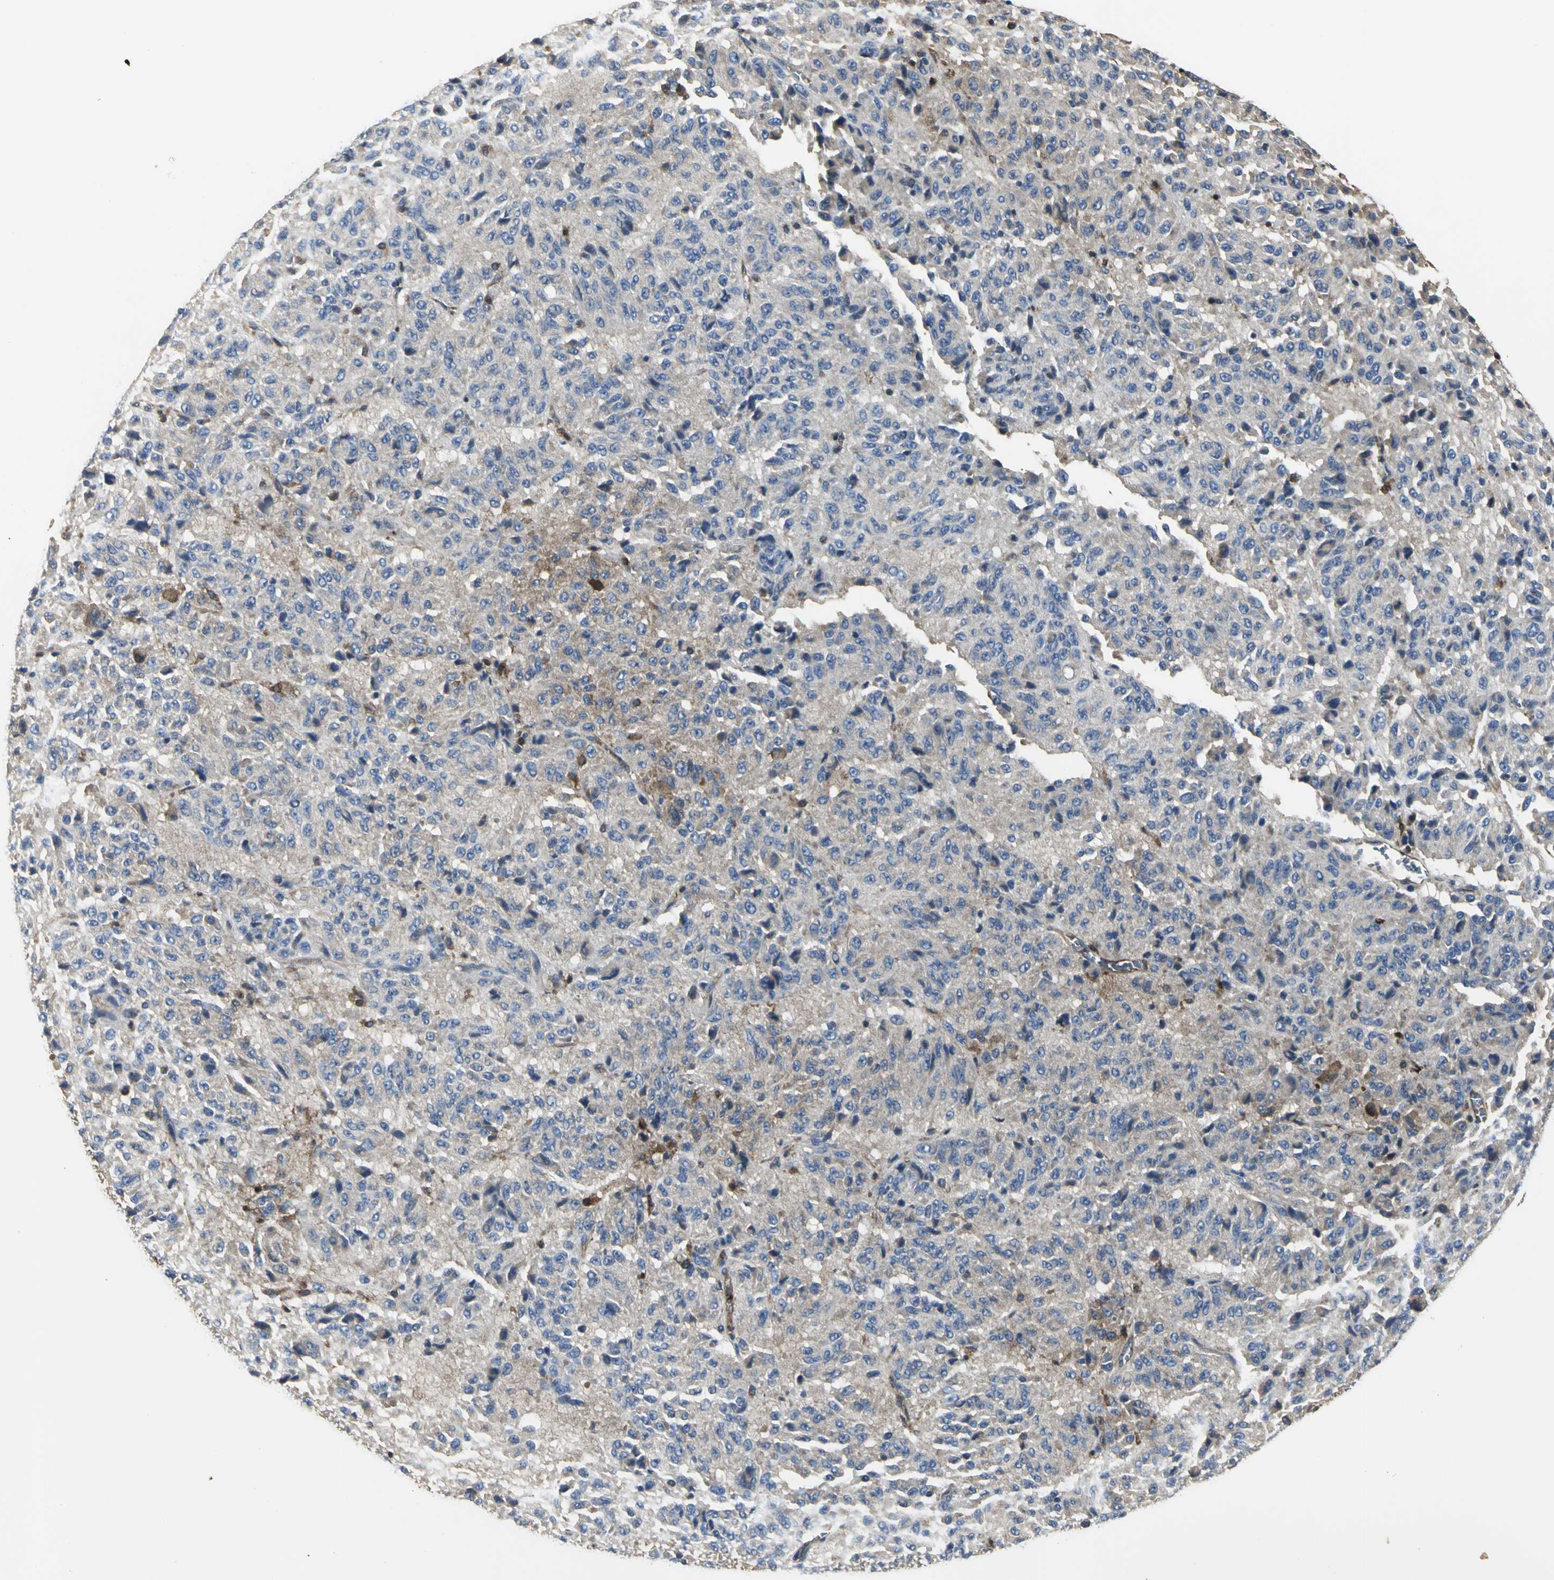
{"staining": {"intensity": "moderate", "quantity": "25%-75%", "location": "cytoplasmic/membranous"}, "tissue": "melanoma", "cell_type": "Tumor cells", "image_type": "cancer", "snomed": [{"axis": "morphology", "description": "Malignant melanoma, Metastatic site"}, {"axis": "topography", "description": "Lung"}], "caption": "A micrograph of malignant melanoma (metastatic site) stained for a protein demonstrates moderate cytoplasmic/membranous brown staining in tumor cells.", "gene": "CHRNB1", "patient": {"sex": "male", "age": 64}}